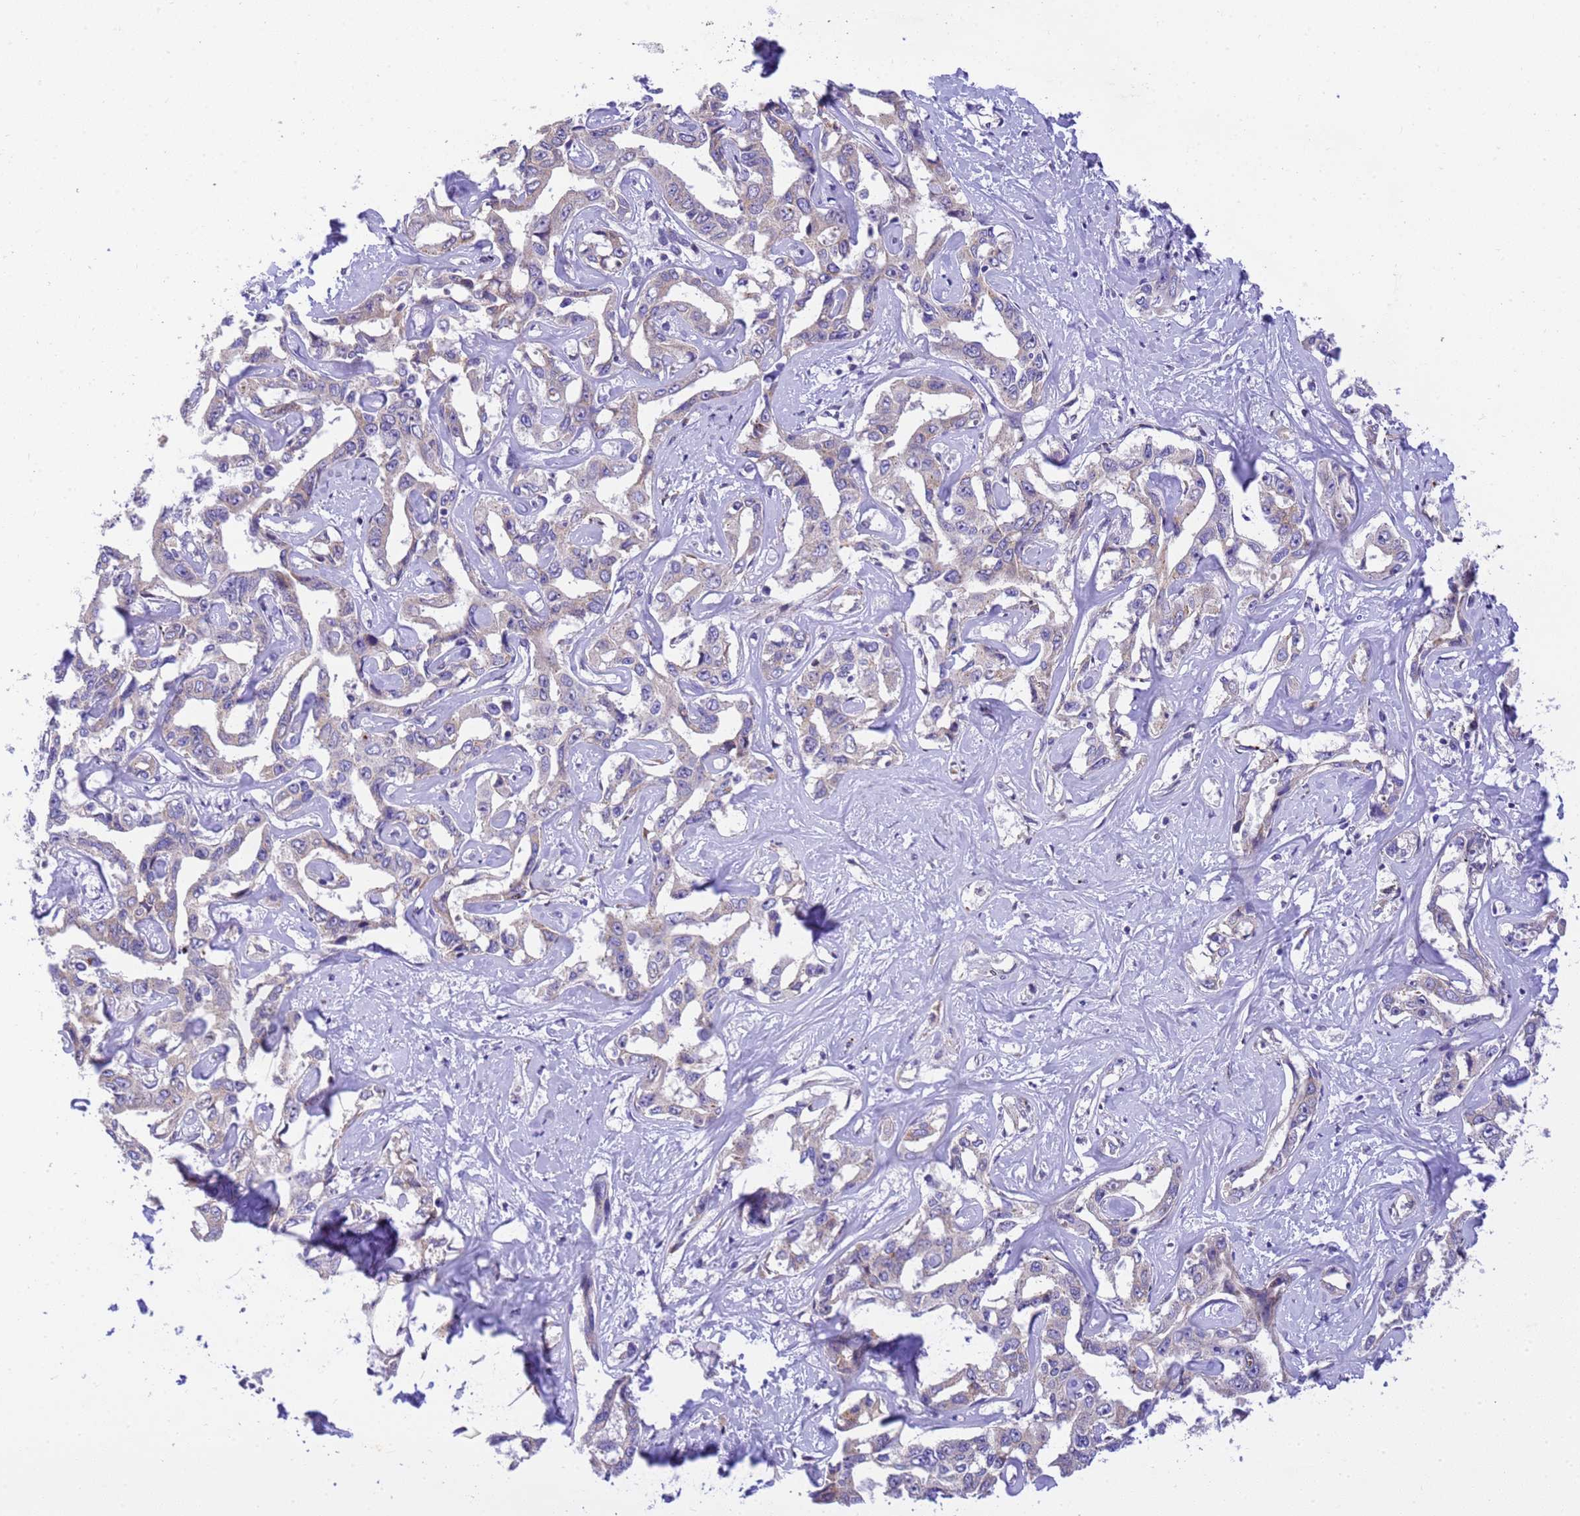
{"staining": {"intensity": "weak", "quantity": "25%-75%", "location": "cytoplasmic/membranous"}, "tissue": "liver cancer", "cell_type": "Tumor cells", "image_type": "cancer", "snomed": [{"axis": "morphology", "description": "Cholangiocarcinoma"}, {"axis": "topography", "description": "Liver"}], "caption": "Cholangiocarcinoma (liver) stained with DAB immunohistochemistry (IHC) reveals low levels of weak cytoplasmic/membranous expression in about 25%-75% of tumor cells.", "gene": "RHBDD3", "patient": {"sex": "male", "age": 59}}